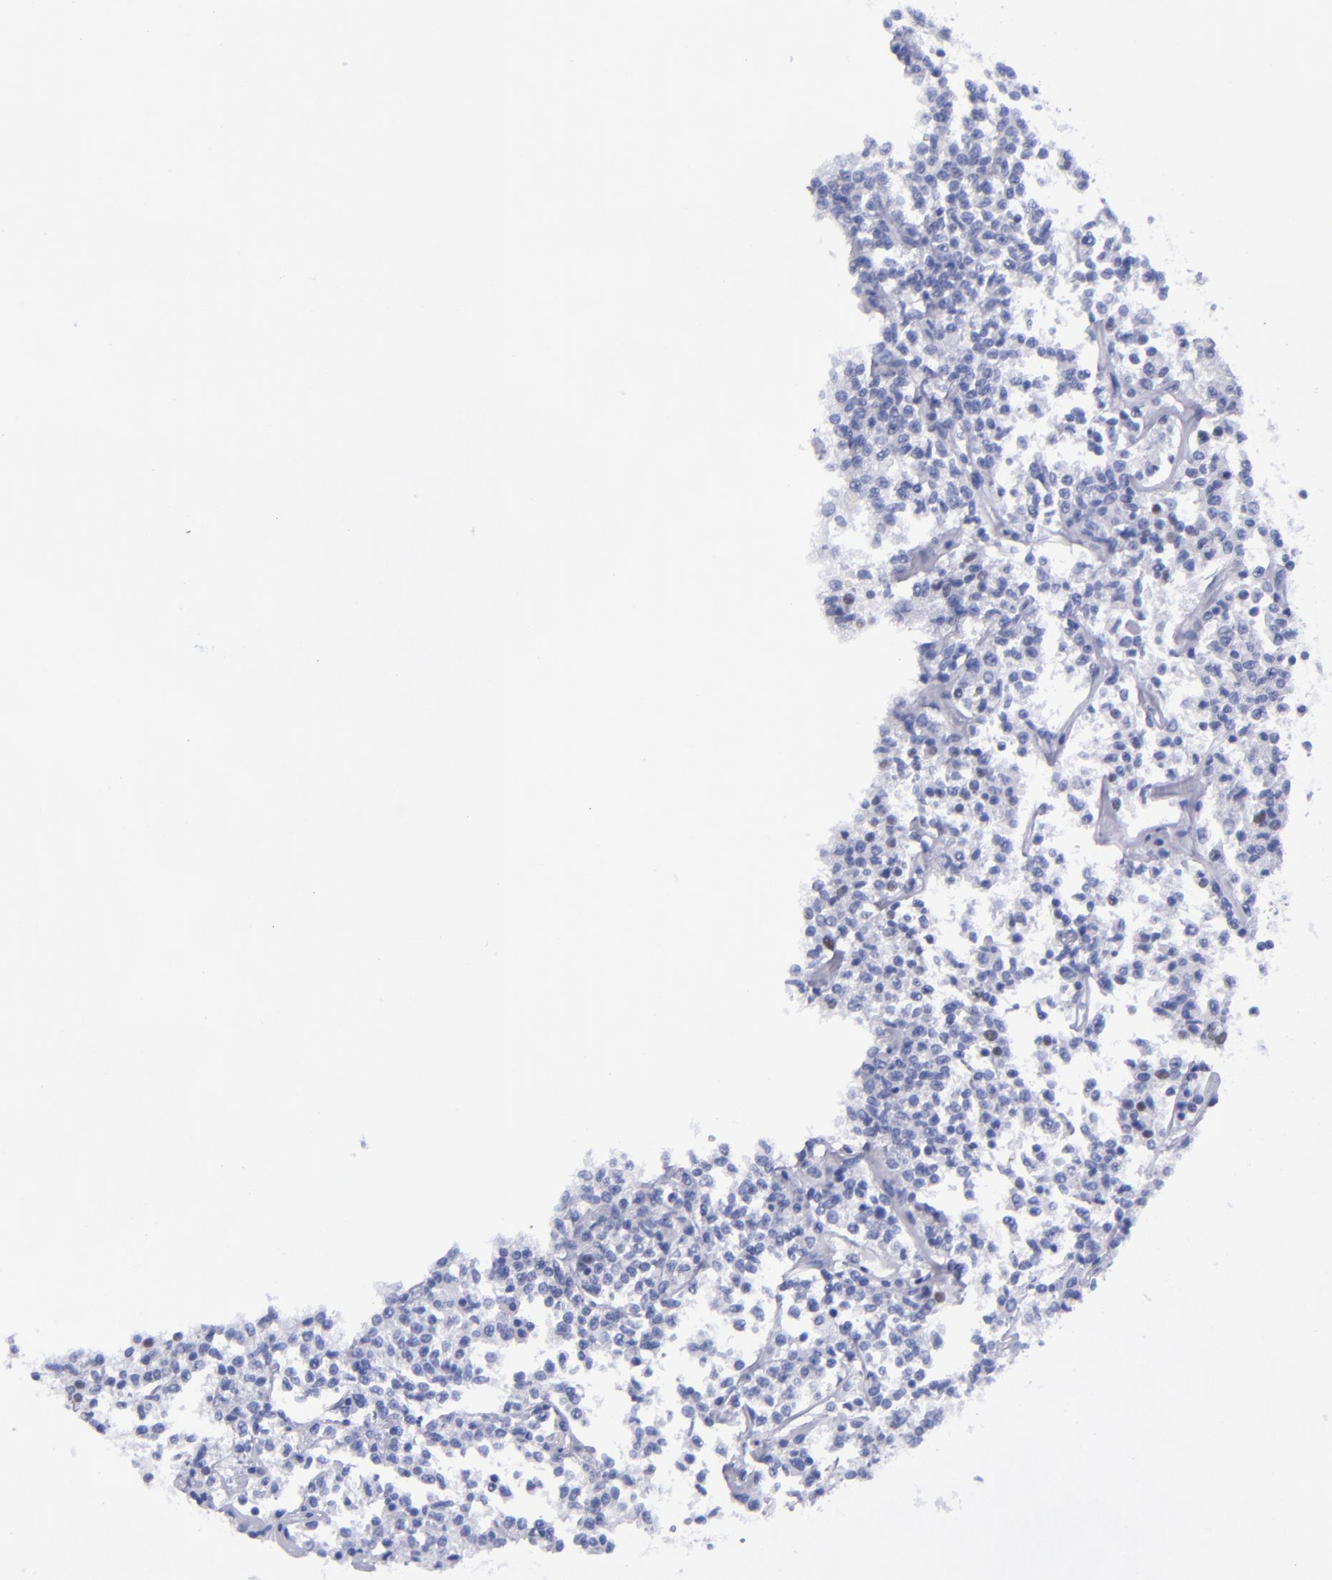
{"staining": {"intensity": "negative", "quantity": "none", "location": "none"}, "tissue": "lymphoma", "cell_type": "Tumor cells", "image_type": "cancer", "snomed": [{"axis": "morphology", "description": "Malignant lymphoma, non-Hodgkin's type, Low grade"}, {"axis": "topography", "description": "Small intestine"}], "caption": "Tumor cells show no significant expression in malignant lymphoma, non-Hodgkin's type (low-grade).", "gene": "MCM7", "patient": {"sex": "female", "age": 59}}